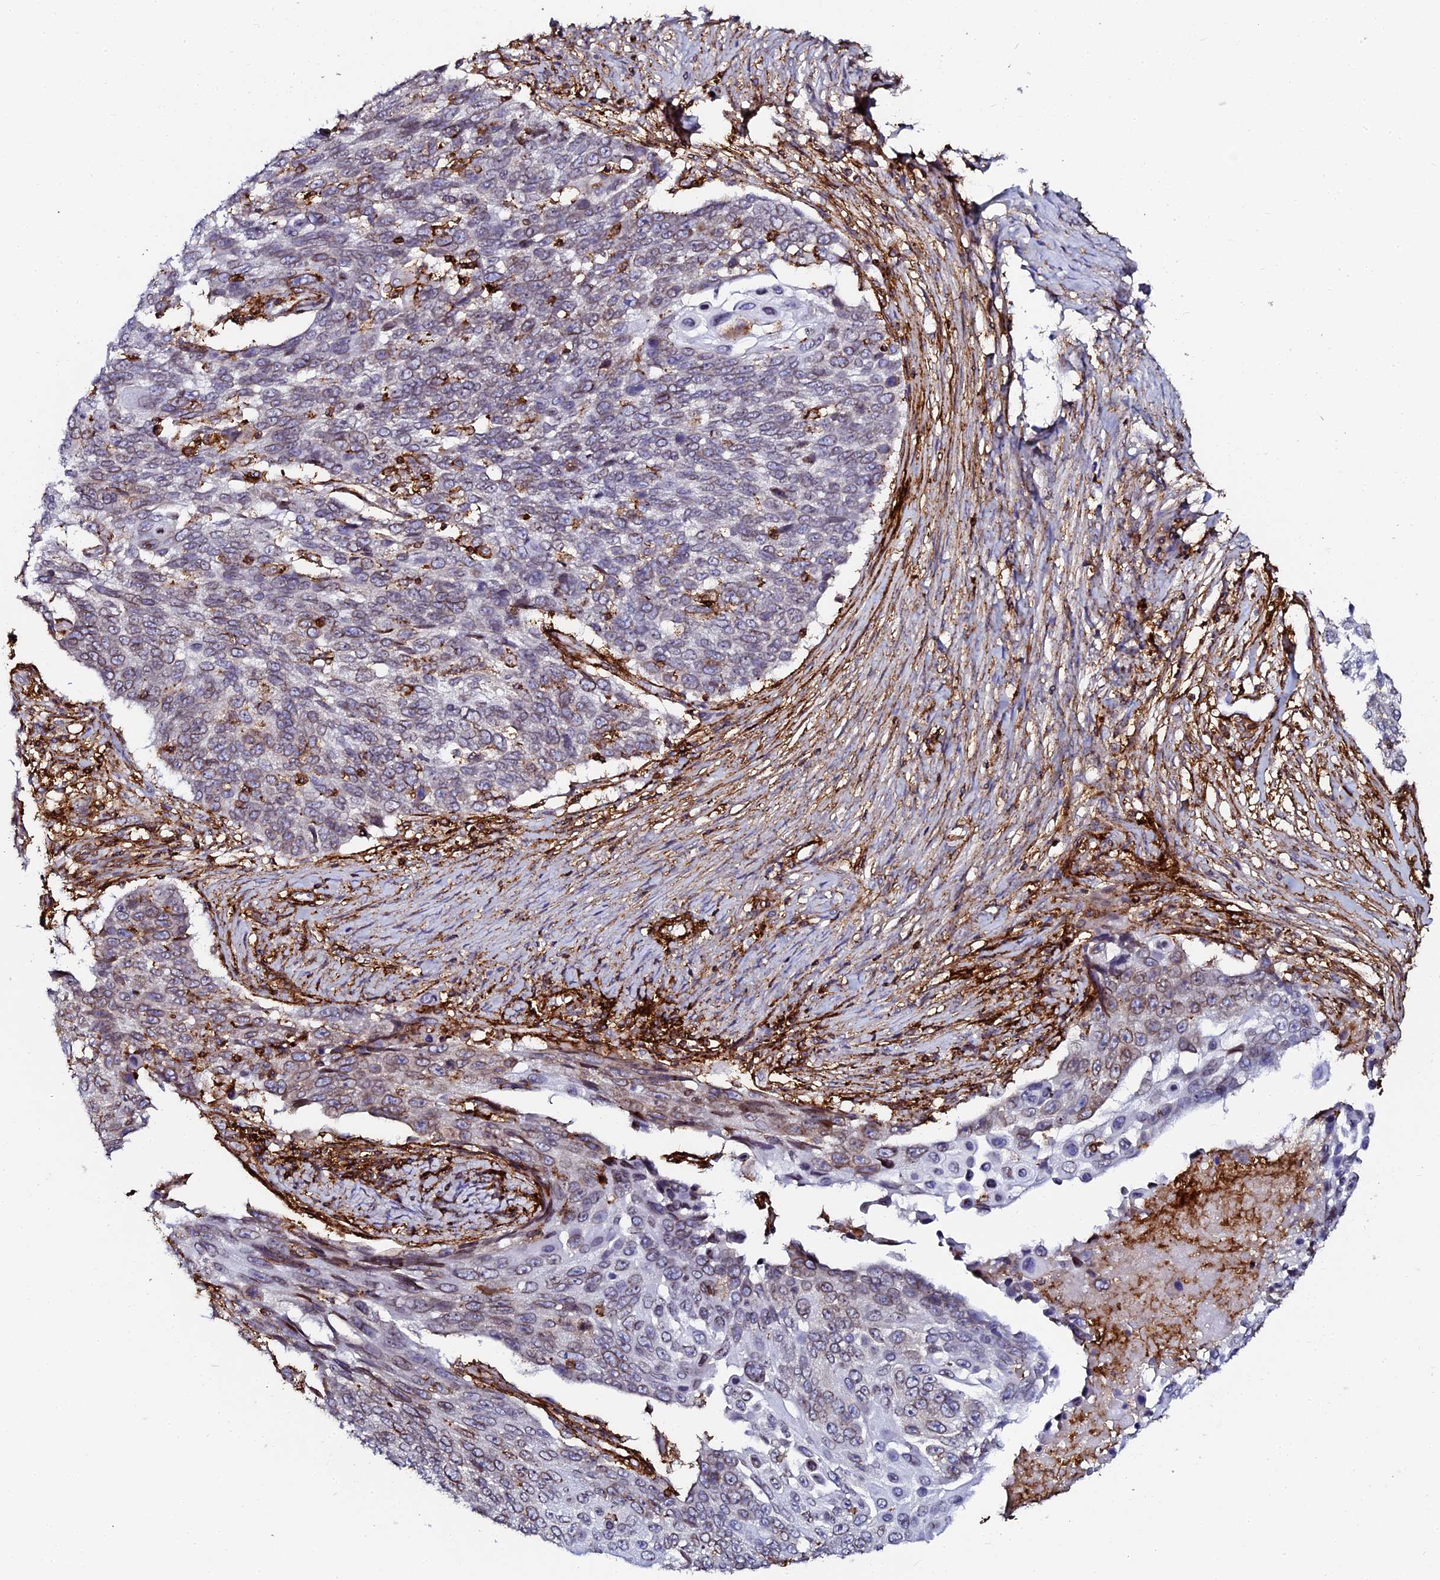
{"staining": {"intensity": "negative", "quantity": "none", "location": "none"}, "tissue": "lung cancer", "cell_type": "Tumor cells", "image_type": "cancer", "snomed": [{"axis": "morphology", "description": "Squamous cell carcinoma, NOS"}, {"axis": "topography", "description": "Lung"}], "caption": "Immunohistochemistry micrograph of lung cancer (squamous cell carcinoma) stained for a protein (brown), which displays no positivity in tumor cells.", "gene": "AAAS", "patient": {"sex": "male", "age": 66}}